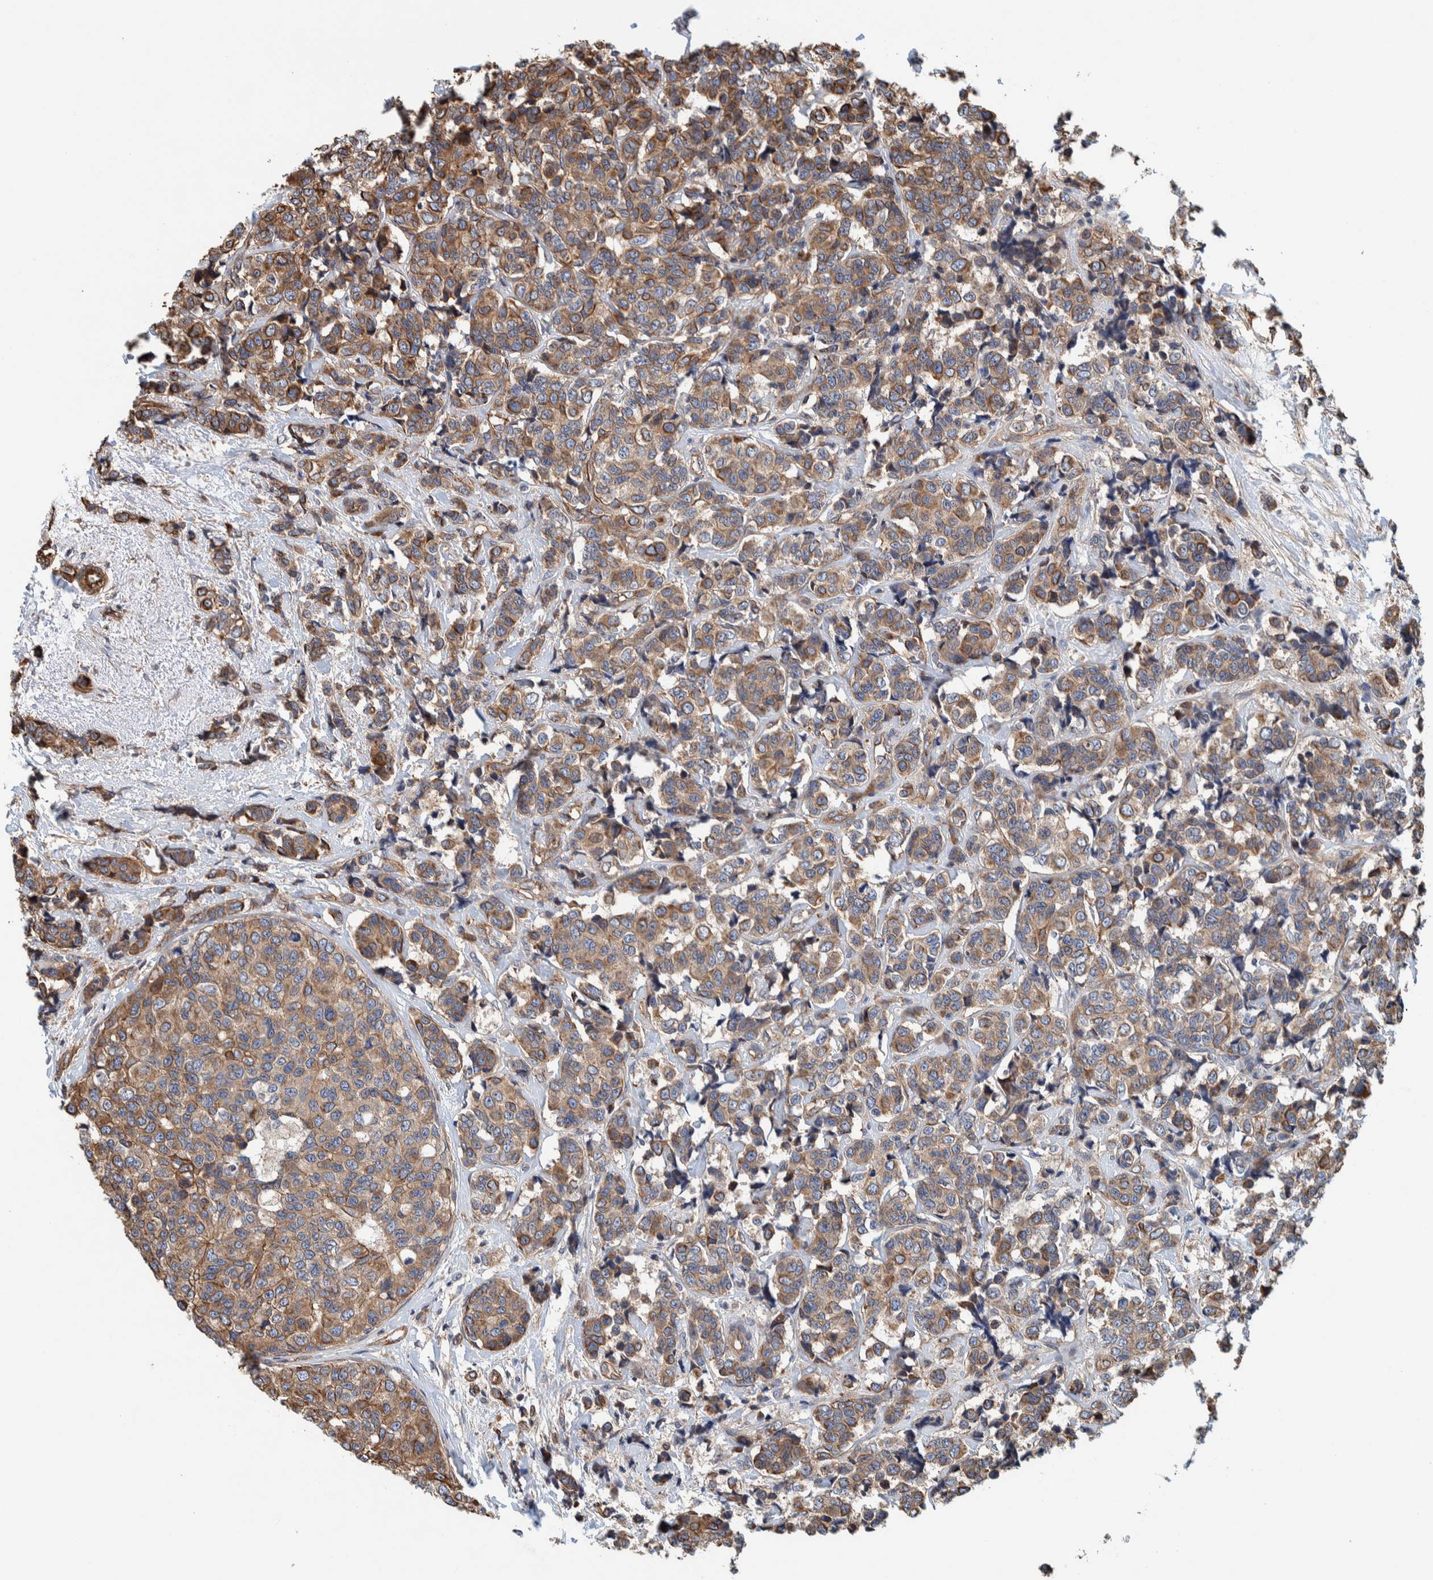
{"staining": {"intensity": "weak", "quantity": ">75%", "location": "cytoplasmic/membranous"}, "tissue": "breast cancer", "cell_type": "Tumor cells", "image_type": "cancer", "snomed": [{"axis": "morphology", "description": "Normal tissue, NOS"}, {"axis": "morphology", "description": "Duct carcinoma"}, {"axis": "topography", "description": "Breast"}], "caption": "Brown immunohistochemical staining in infiltrating ductal carcinoma (breast) shows weak cytoplasmic/membranous expression in approximately >75% of tumor cells. Nuclei are stained in blue.", "gene": "PKD1L1", "patient": {"sex": "female", "age": 43}}